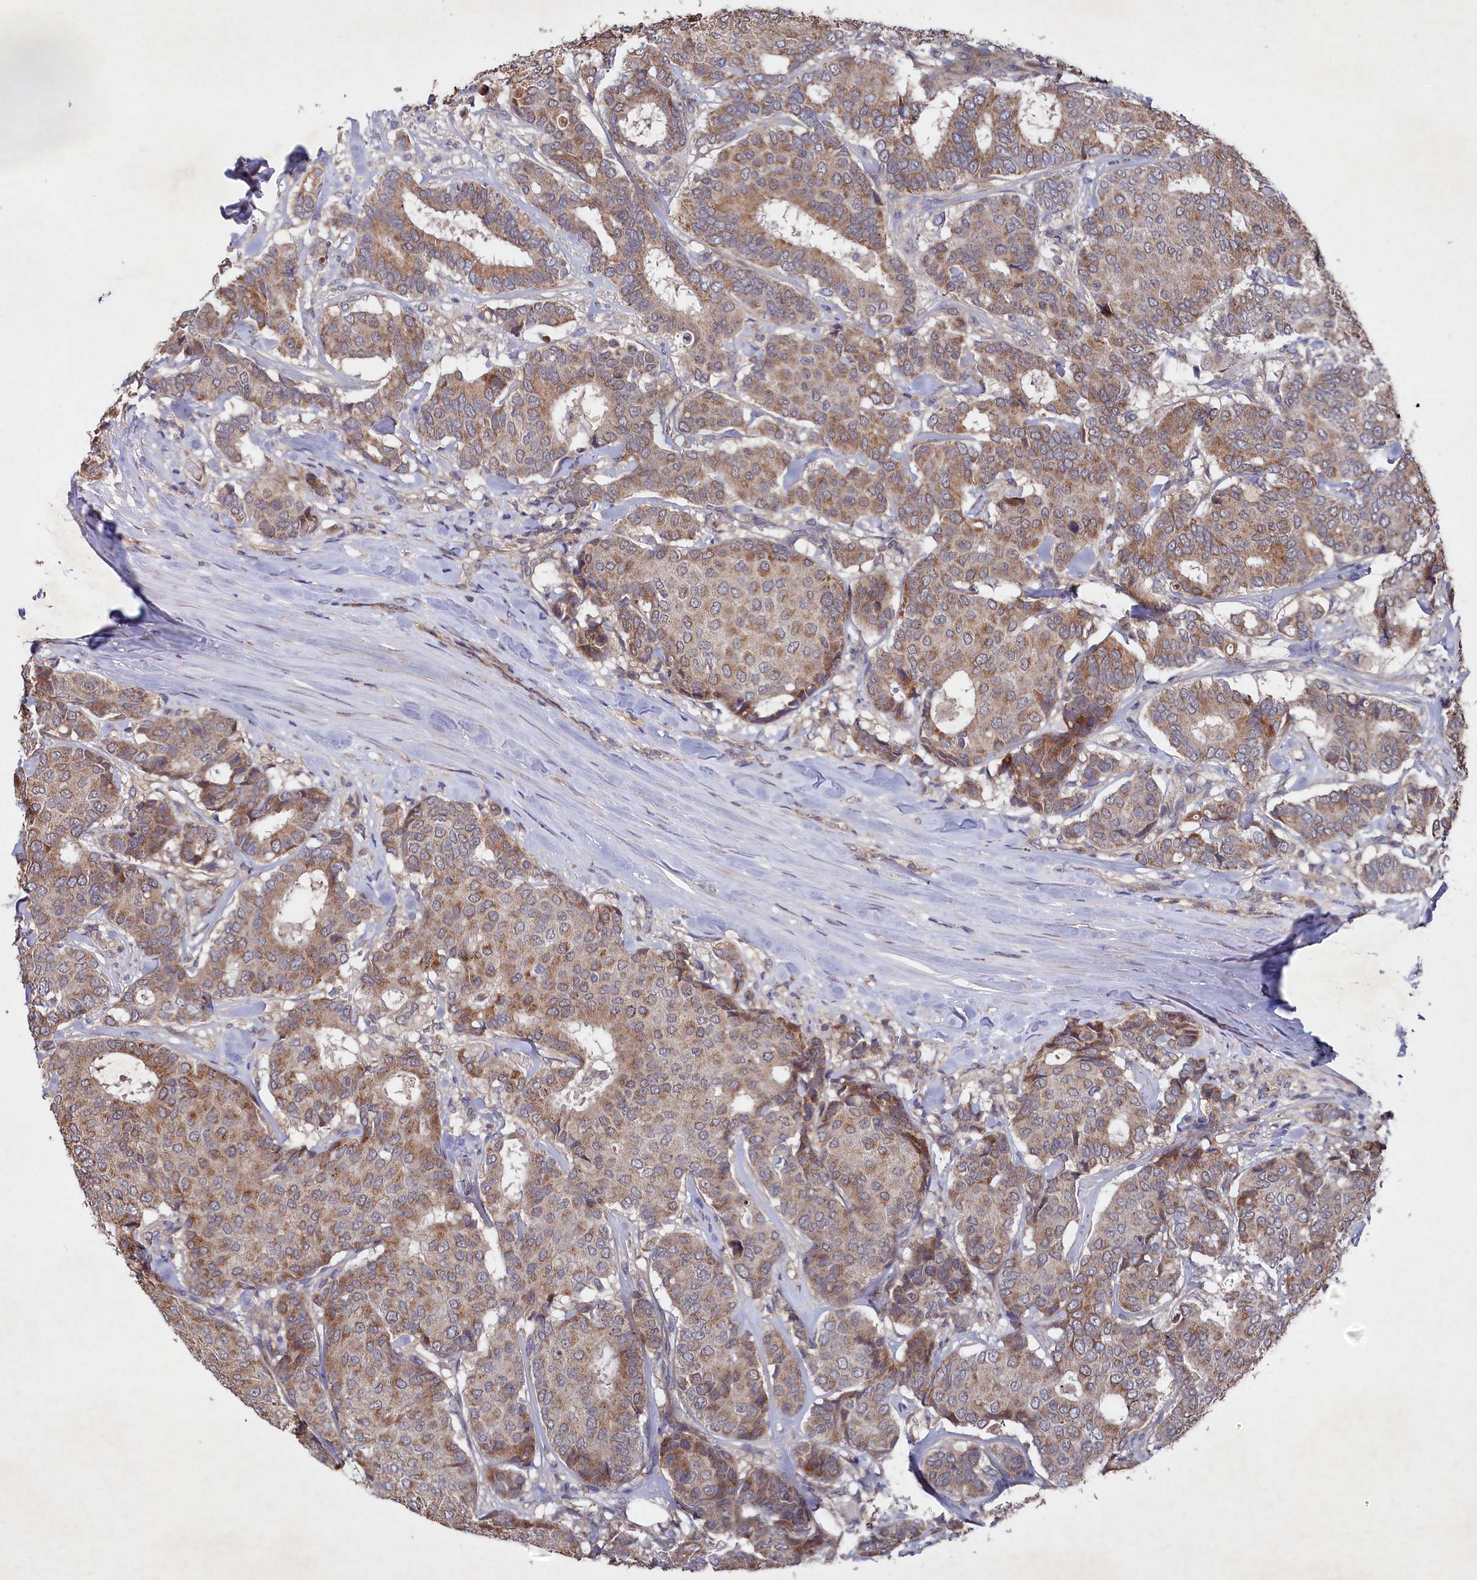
{"staining": {"intensity": "moderate", "quantity": "25%-75%", "location": "cytoplasmic/membranous"}, "tissue": "breast cancer", "cell_type": "Tumor cells", "image_type": "cancer", "snomed": [{"axis": "morphology", "description": "Duct carcinoma"}, {"axis": "topography", "description": "Breast"}], "caption": "A brown stain labels moderate cytoplasmic/membranous staining of a protein in human infiltrating ductal carcinoma (breast) tumor cells. (Brightfield microscopy of DAB IHC at high magnification).", "gene": "SUPV3L1", "patient": {"sex": "female", "age": 75}}